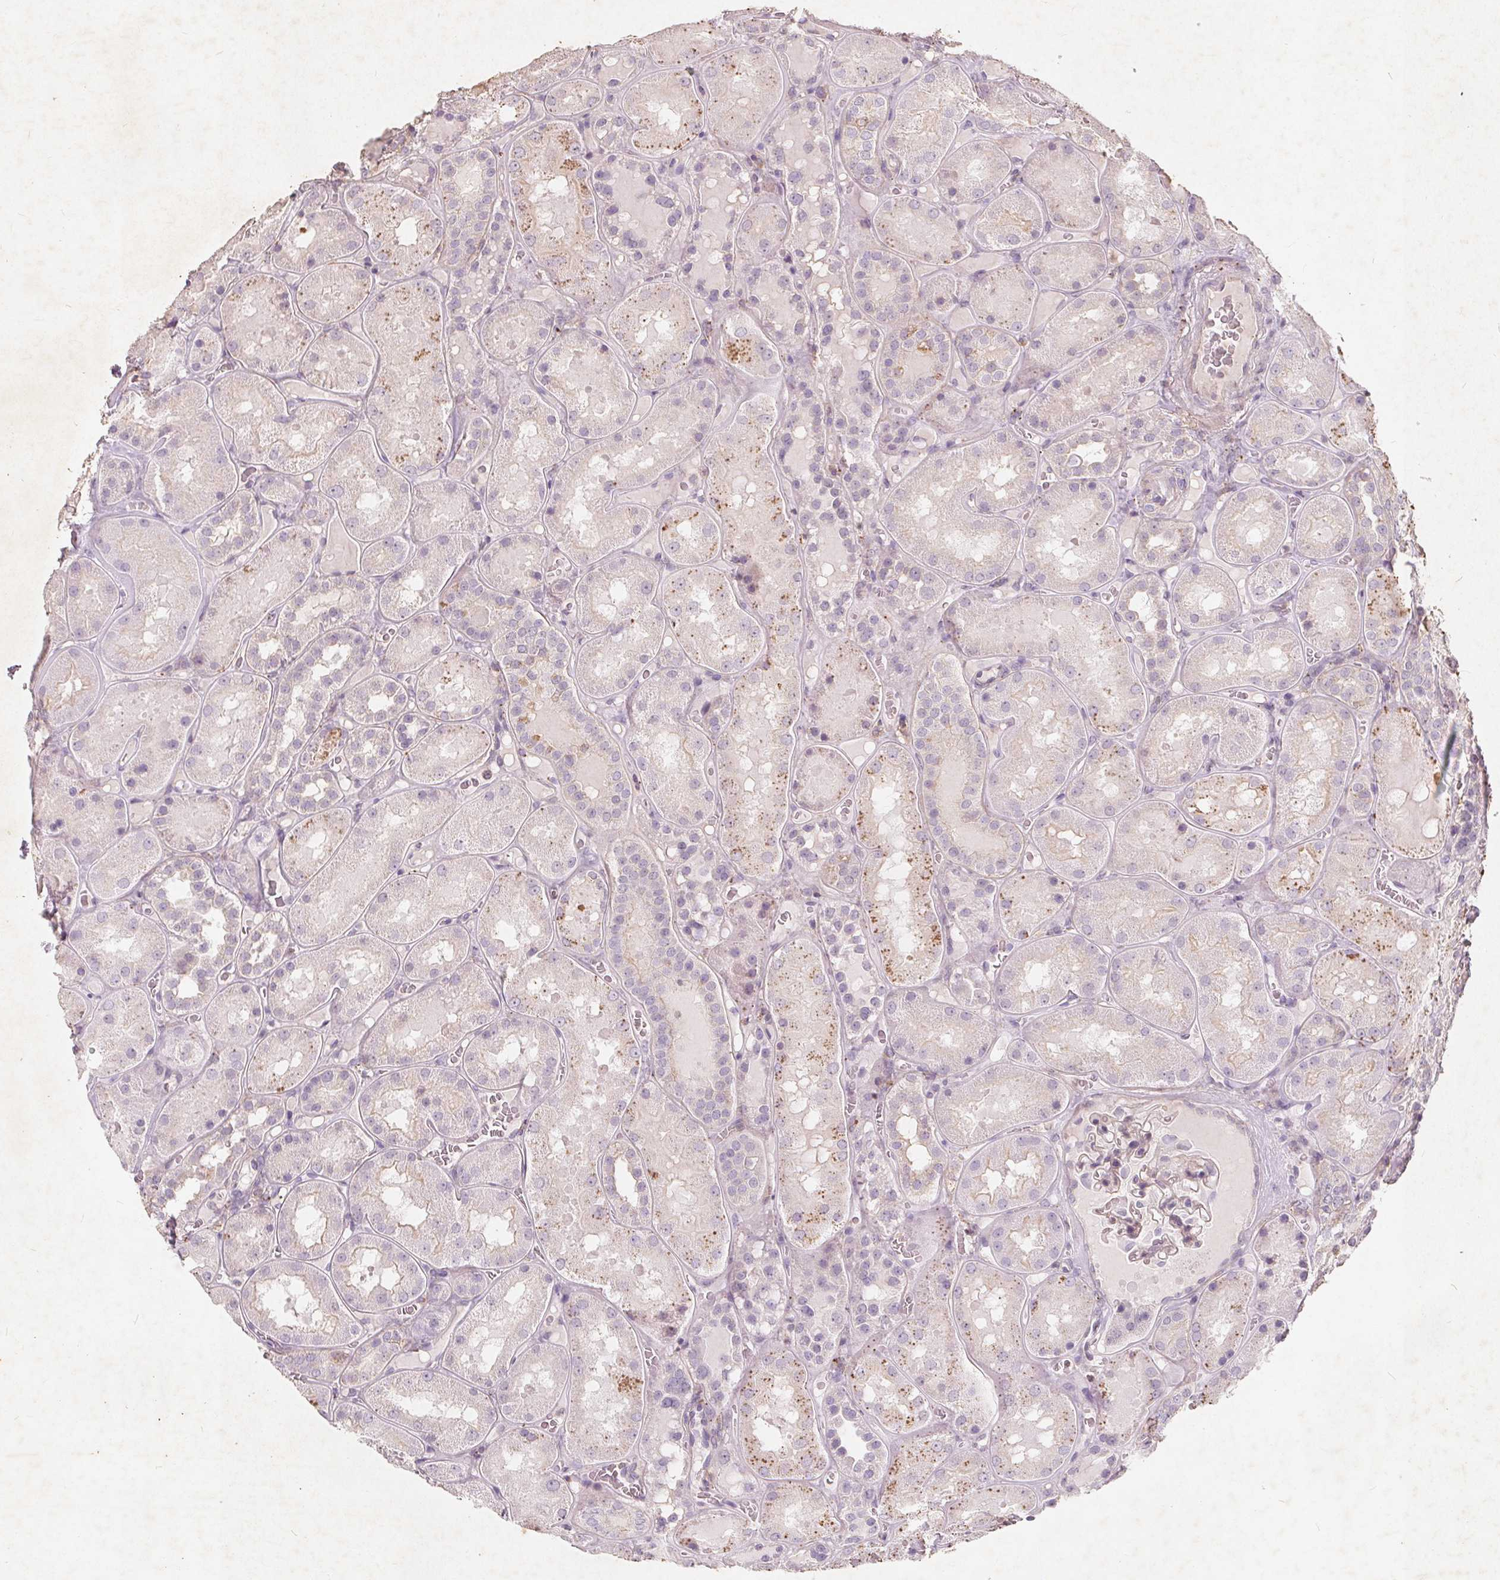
{"staining": {"intensity": "negative", "quantity": "none", "location": "none"}, "tissue": "kidney", "cell_type": "Cells in glomeruli", "image_type": "normal", "snomed": [{"axis": "morphology", "description": "Normal tissue, NOS"}, {"axis": "topography", "description": "Kidney"}], "caption": "A high-resolution micrograph shows immunohistochemistry (IHC) staining of unremarkable kidney, which shows no significant positivity in cells in glomeruli.", "gene": "C19orf84", "patient": {"sex": "male", "age": 73}}